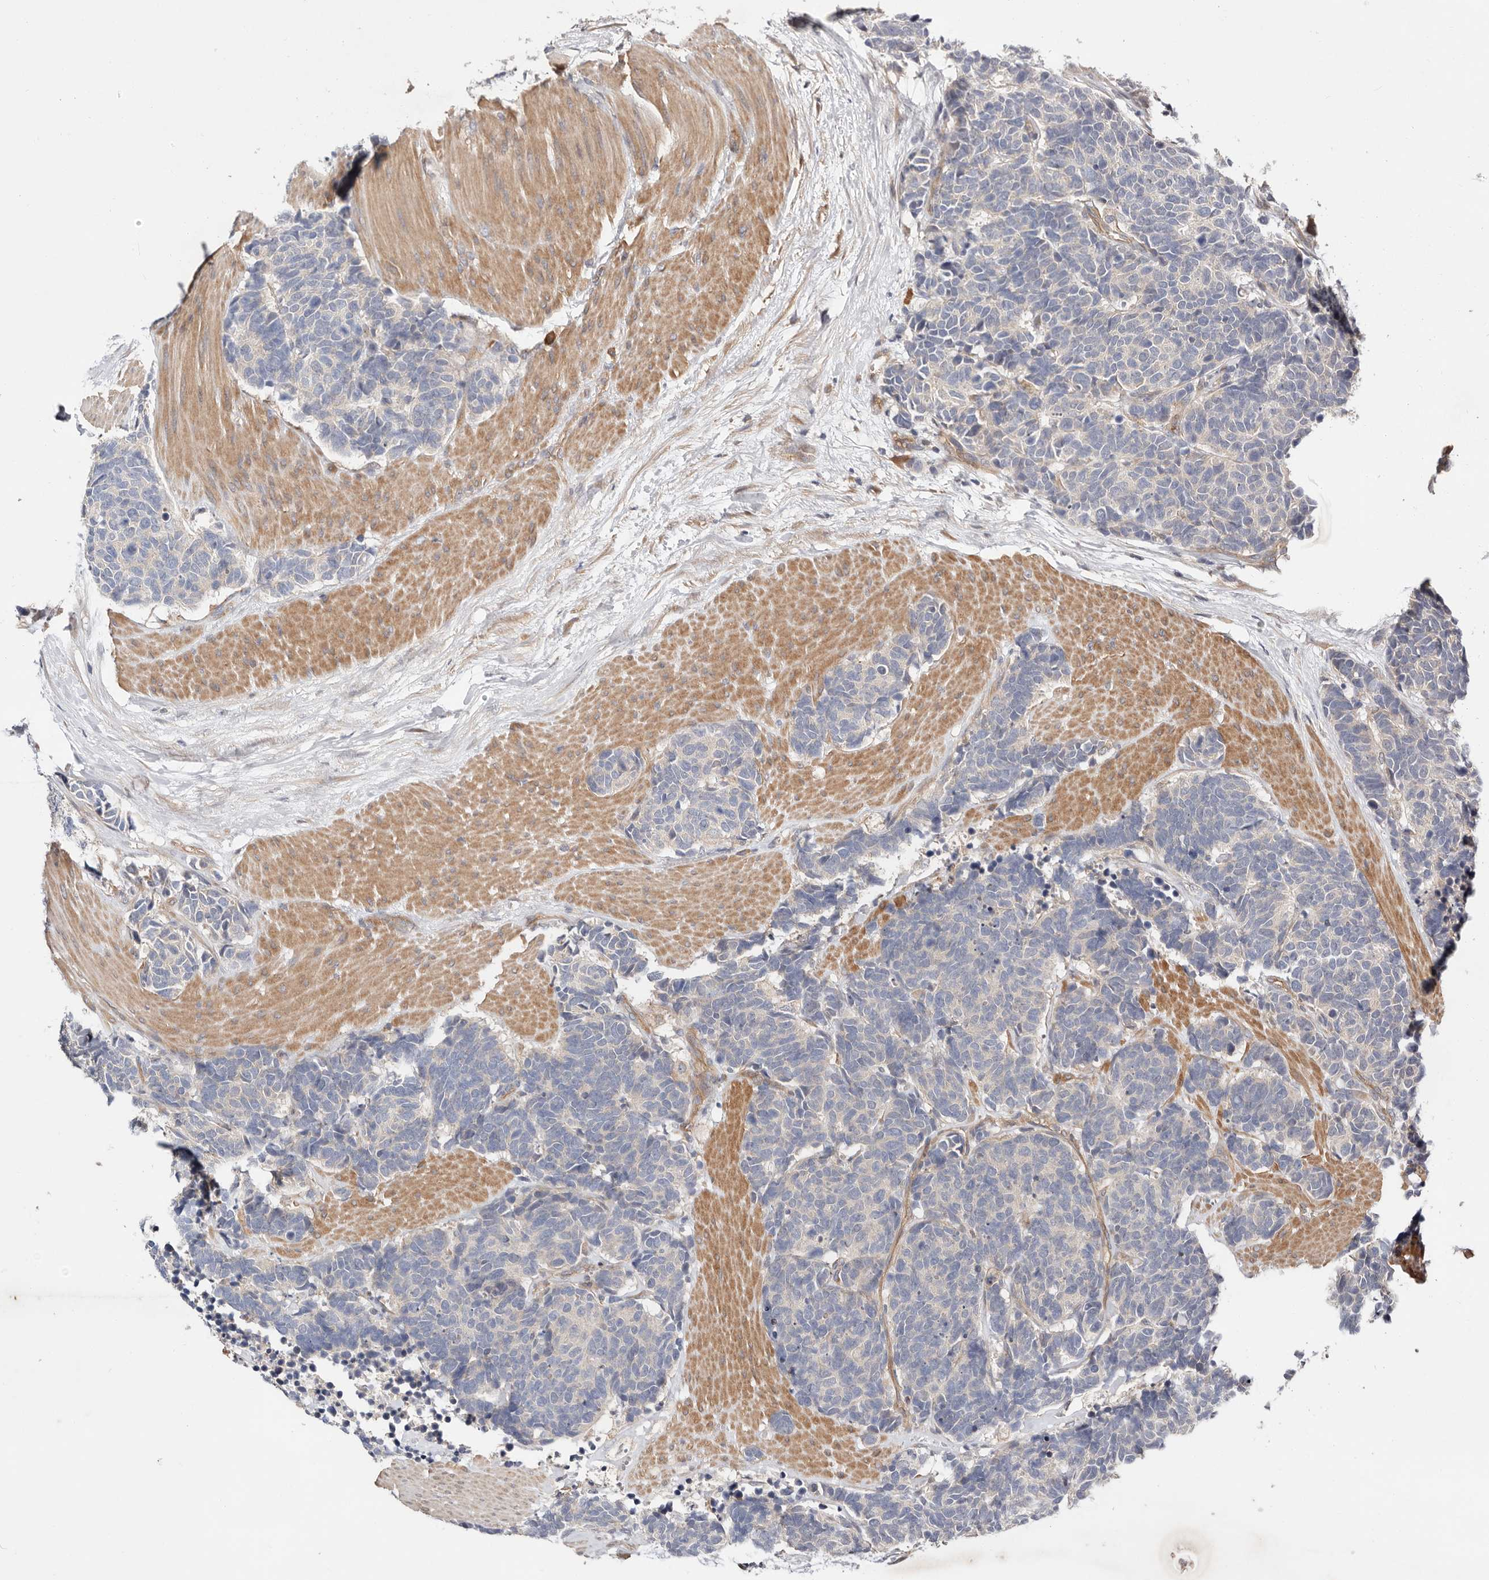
{"staining": {"intensity": "negative", "quantity": "none", "location": "none"}, "tissue": "carcinoid", "cell_type": "Tumor cells", "image_type": "cancer", "snomed": [{"axis": "morphology", "description": "Carcinoma, NOS"}, {"axis": "morphology", "description": "Carcinoid, malignant, NOS"}, {"axis": "topography", "description": "Urinary bladder"}], "caption": "This is an immunohistochemistry micrograph of carcinoid. There is no staining in tumor cells.", "gene": "MACF1", "patient": {"sex": "male", "age": 57}}